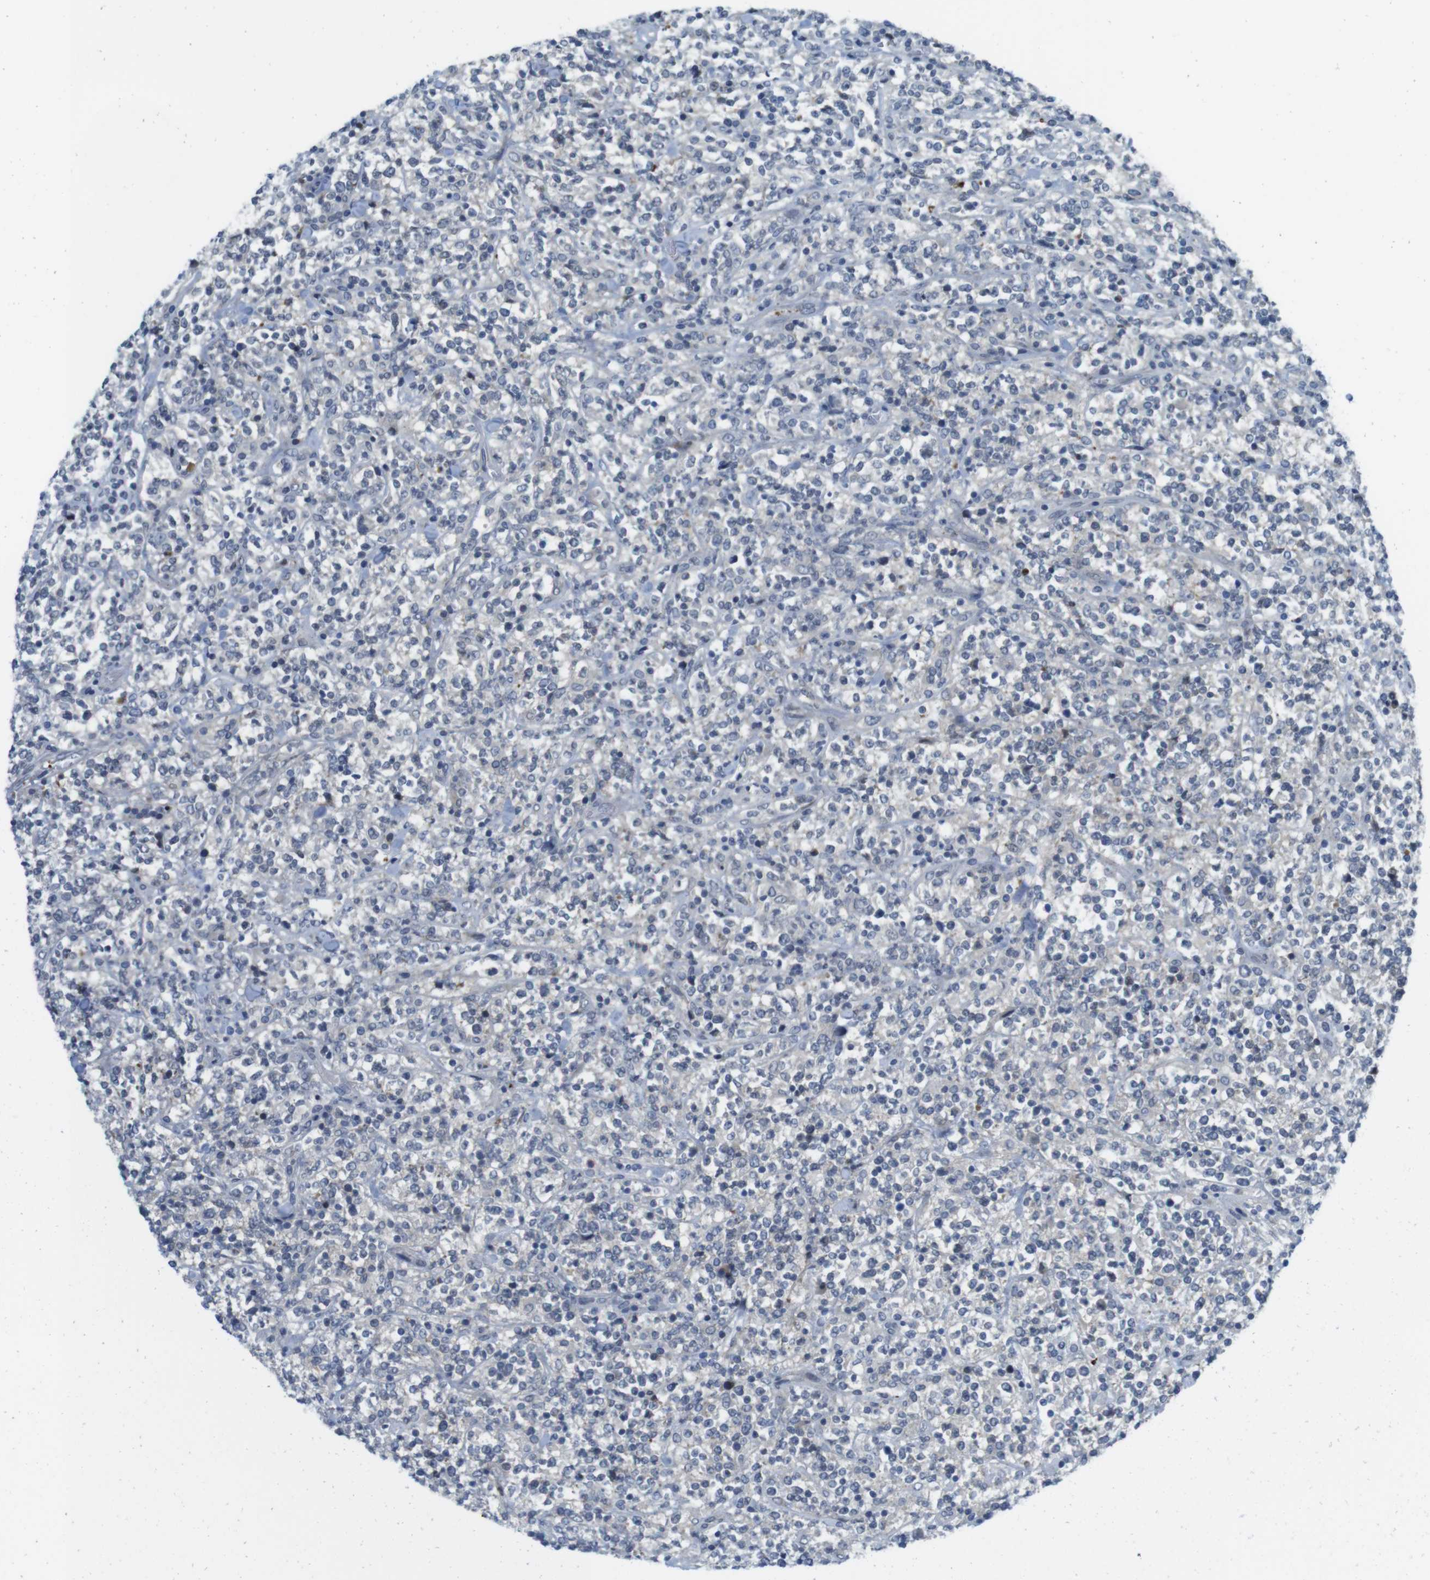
{"staining": {"intensity": "negative", "quantity": "none", "location": "none"}, "tissue": "lymphoma", "cell_type": "Tumor cells", "image_type": "cancer", "snomed": [{"axis": "morphology", "description": "Malignant lymphoma, non-Hodgkin's type, High grade"}, {"axis": "topography", "description": "Soft tissue"}], "caption": "Protein analysis of lymphoma displays no significant positivity in tumor cells.", "gene": "CASP2", "patient": {"sex": "male", "age": 18}}